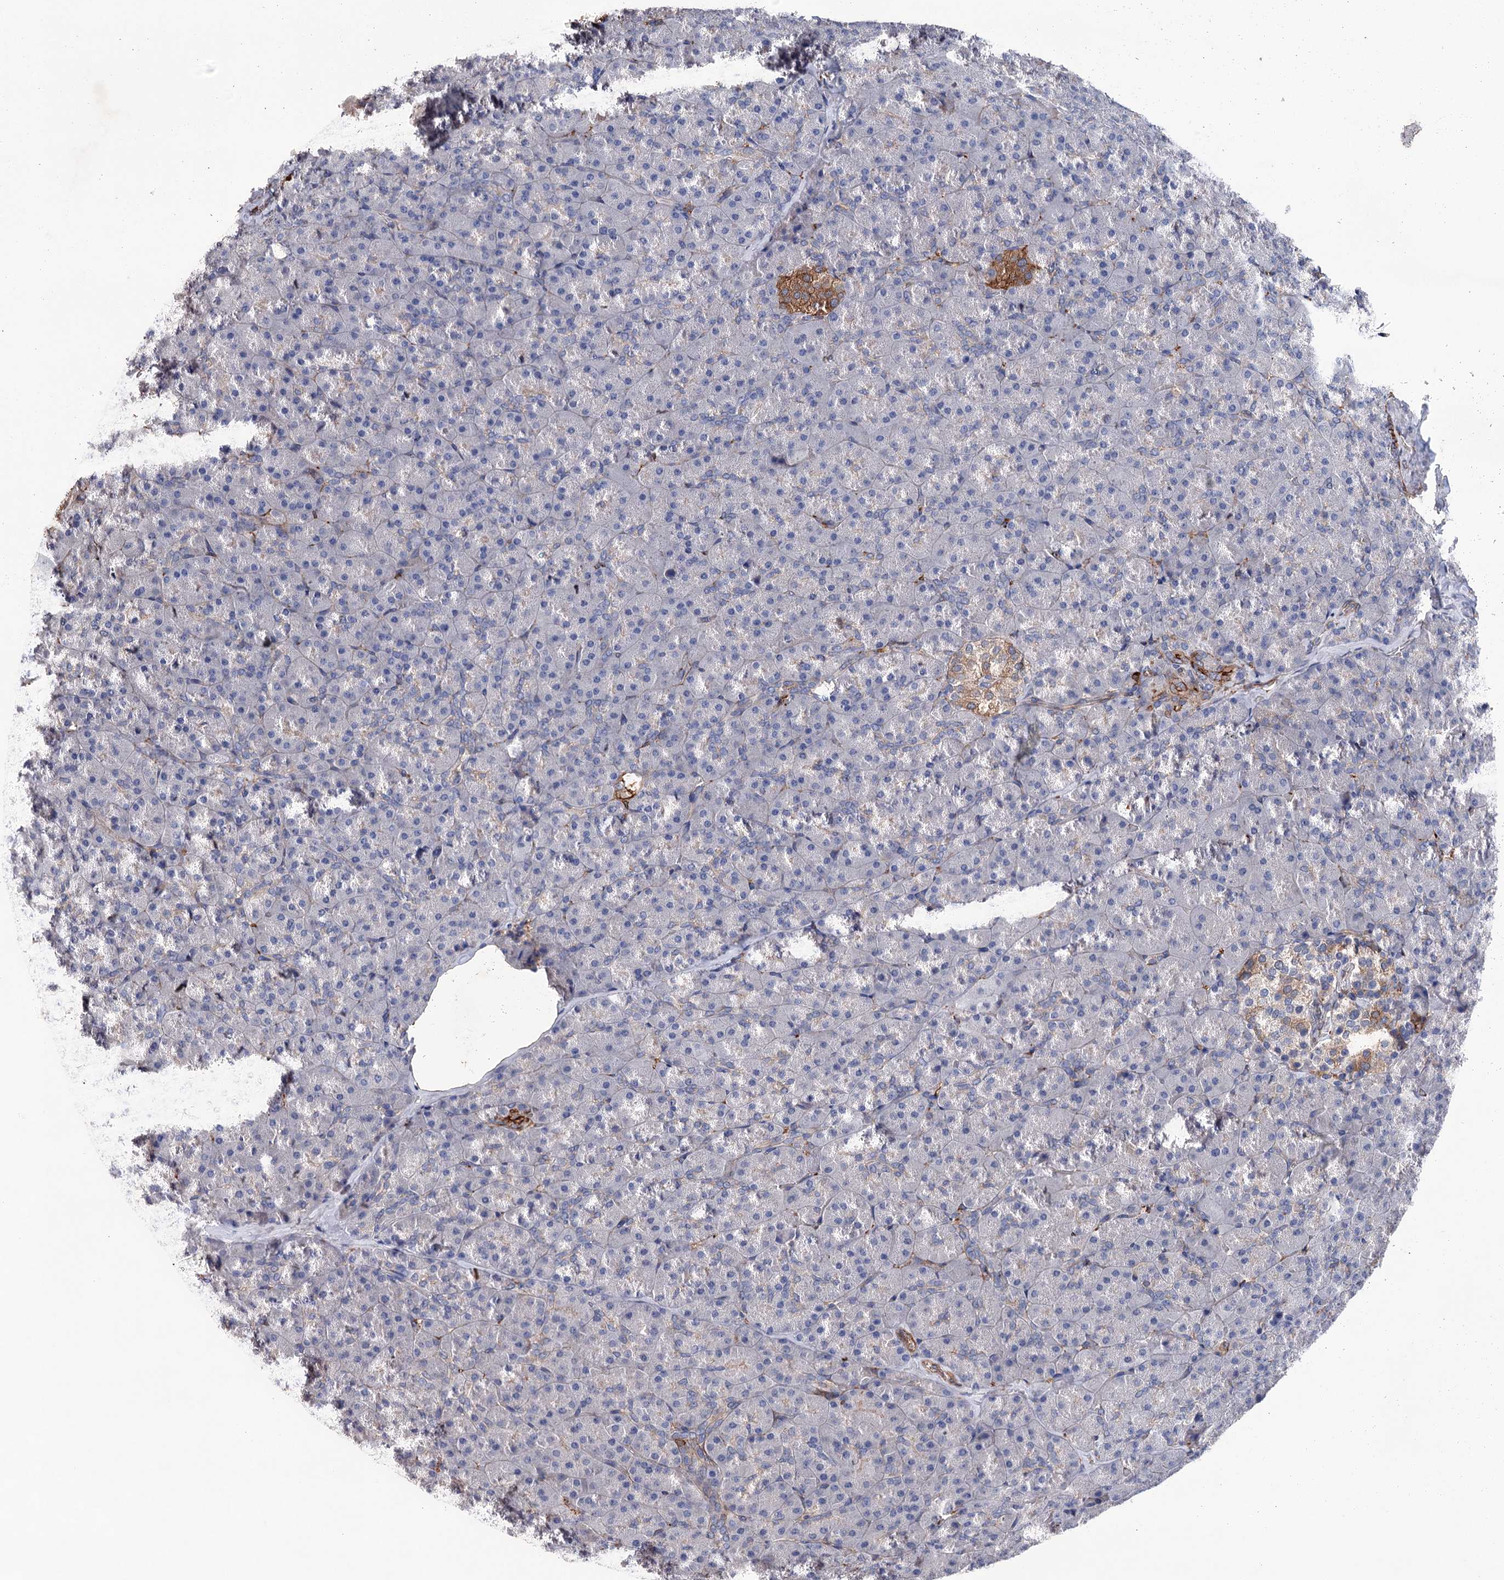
{"staining": {"intensity": "strong", "quantity": "<25%", "location": "cytoplasmic/membranous"}, "tissue": "pancreas", "cell_type": "Exocrine glandular cells", "image_type": "normal", "snomed": [{"axis": "morphology", "description": "Normal tissue, NOS"}, {"axis": "topography", "description": "Pancreas"}], "caption": "High-power microscopy captured an immunohistochemistry (IHC) photomicrograph of normal pancreas, revealing strong cytoplasmic/membranous expression in about <25% of exocrine glandular cells.", "gene": "TMTC3", "patient": {"sex": "male", "age": 36}}